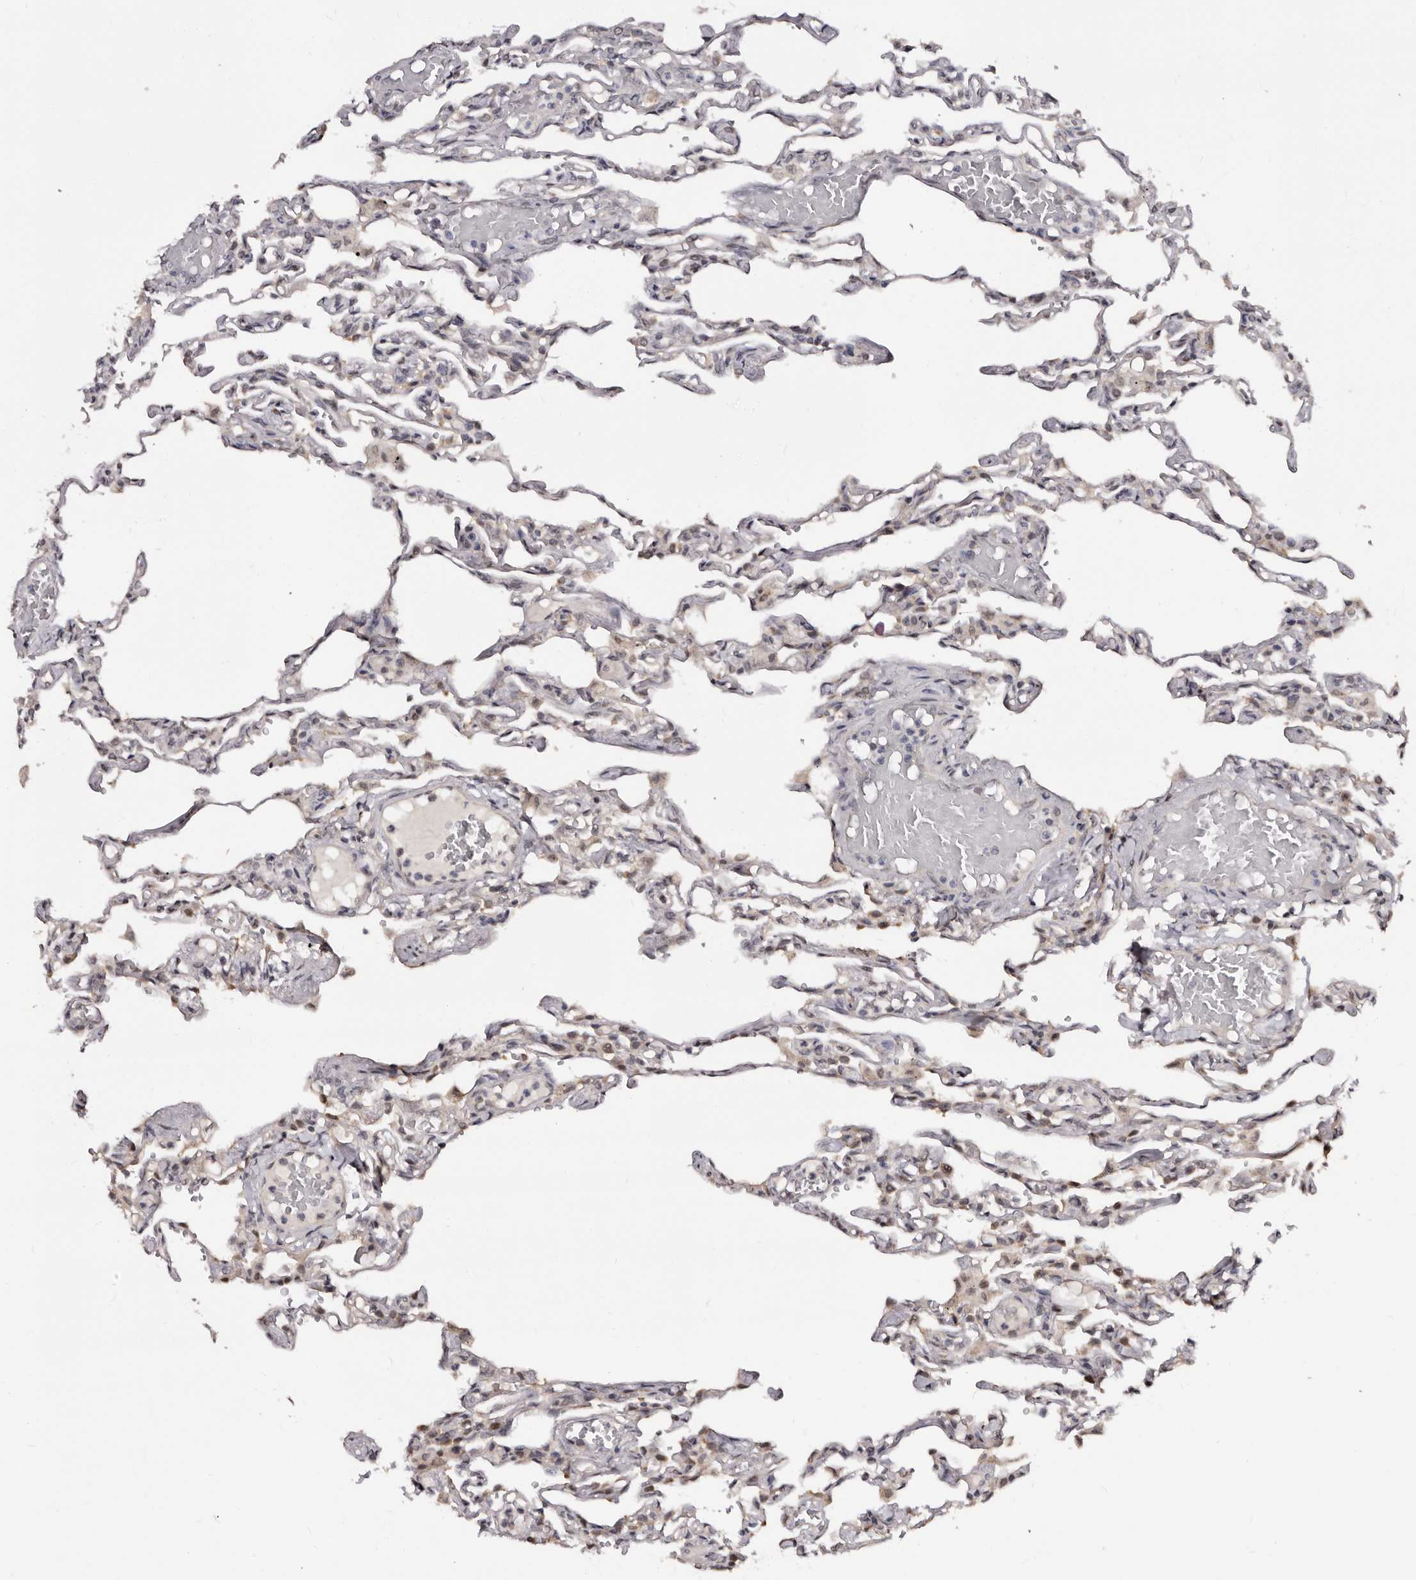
{"staining": {"intensity": "weak", "quantity": "<25%", "location": "cytoplasmic/membranous"}, "tissue": "lung", "cell_type": "Alveolar cells", "image_type": "normal", "snomed": [{"axis": "morphology", "description": "Normal tissue, NOS"}, {"axis": "topography", "description": "Lung"}], "caption": "The photomicrograph displays no staining of alveolar cells in normal lung. (DAB immunohistochemistry (IHC), high magnification).", "gene": "TBC1D22B", "patient": {"sex": "male", "age": 21}}